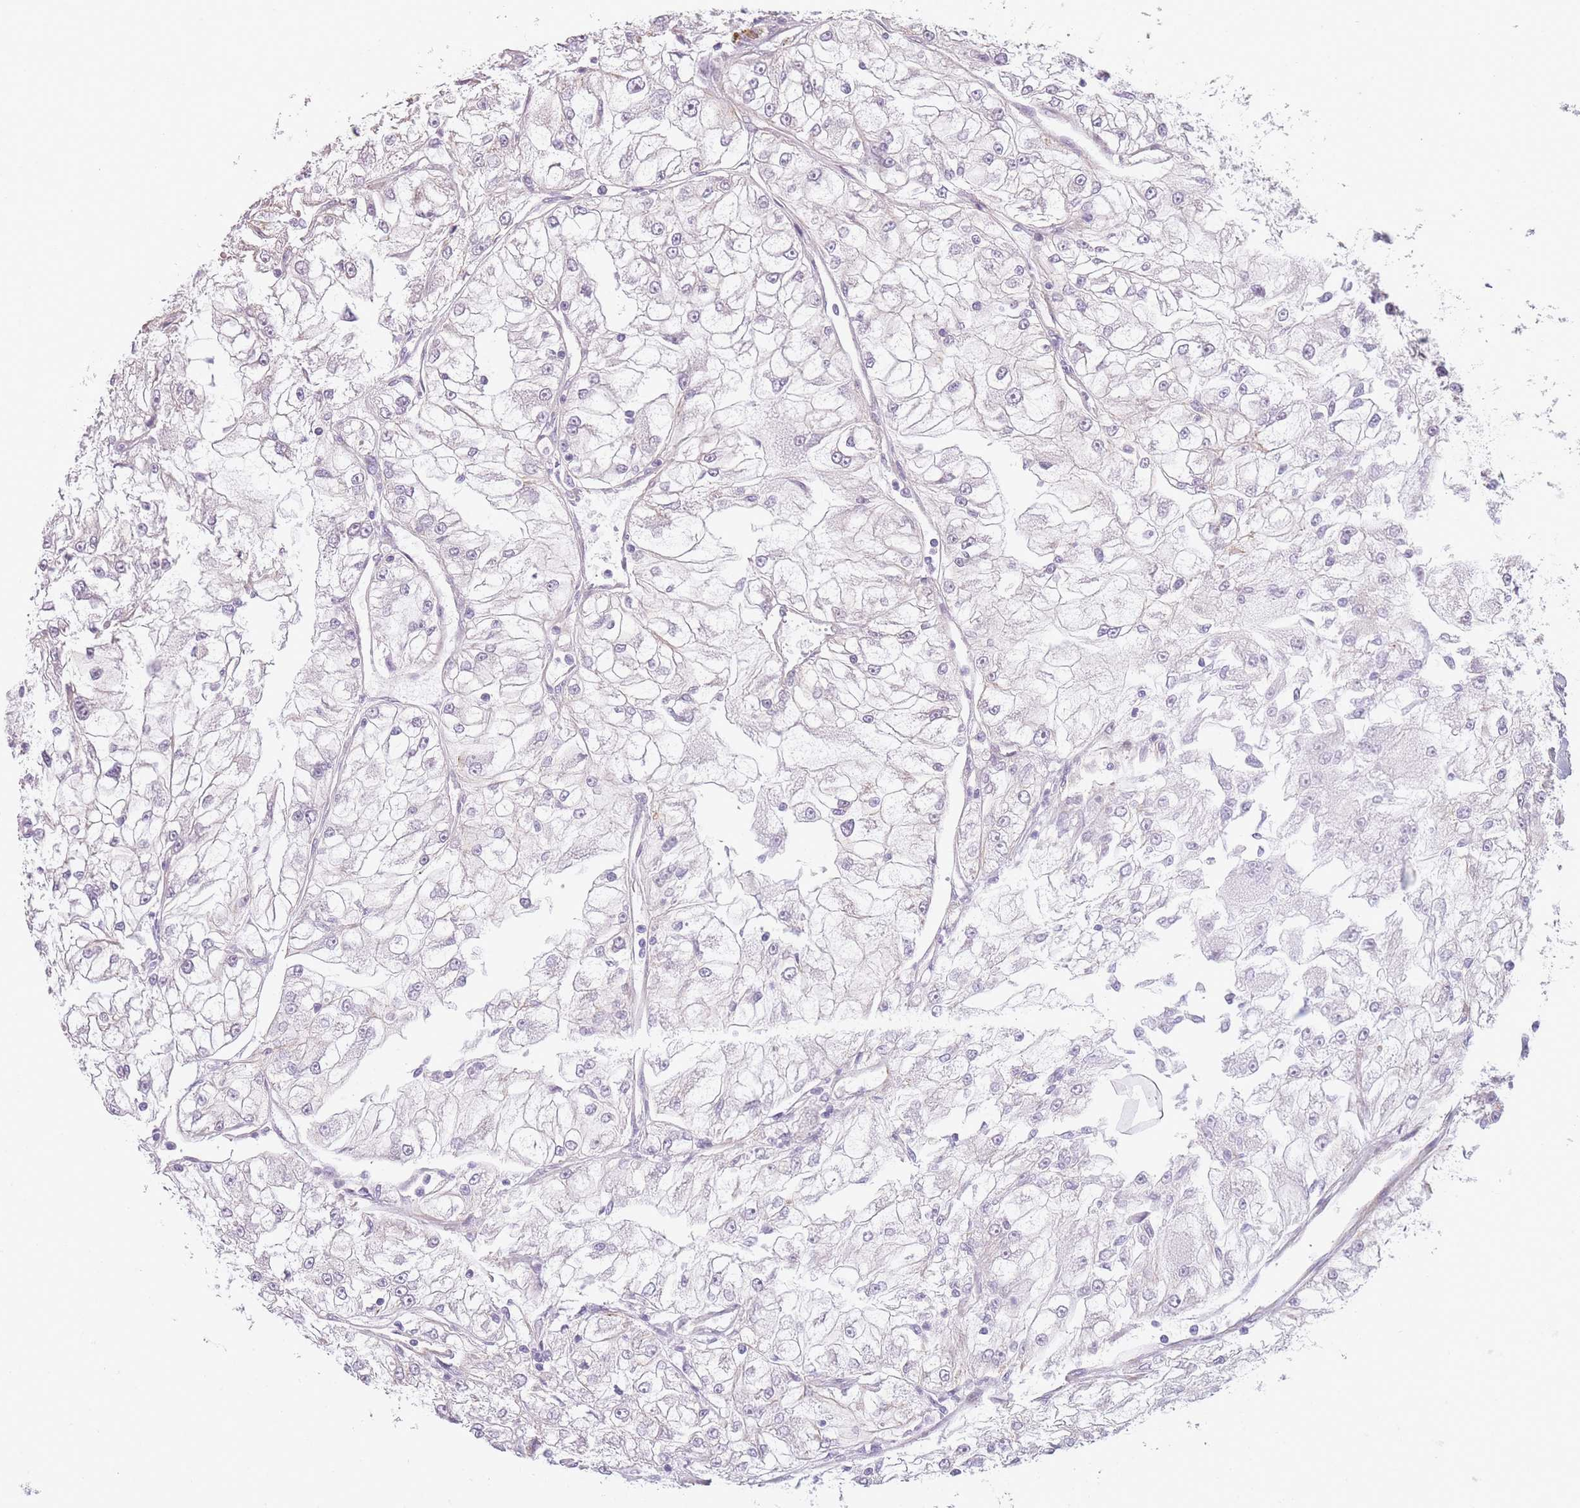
{"staining": {"intensity": "negative", "quantity": "none", "location": "none"}, "tissue": "renal cancer", "cell_type": "Tumor cells", "image_type": "cancer", "snomed": [{"axis": "morphology", "description": "Adenocarcinoma, NOS"}, {"axis": "topography", "description": "Kidney"}], "caption": "Tumor cells show no significant protein expression in renal cancer.", "gene": "OR6B3", "patient": {"sex": "female", "age": 72}}